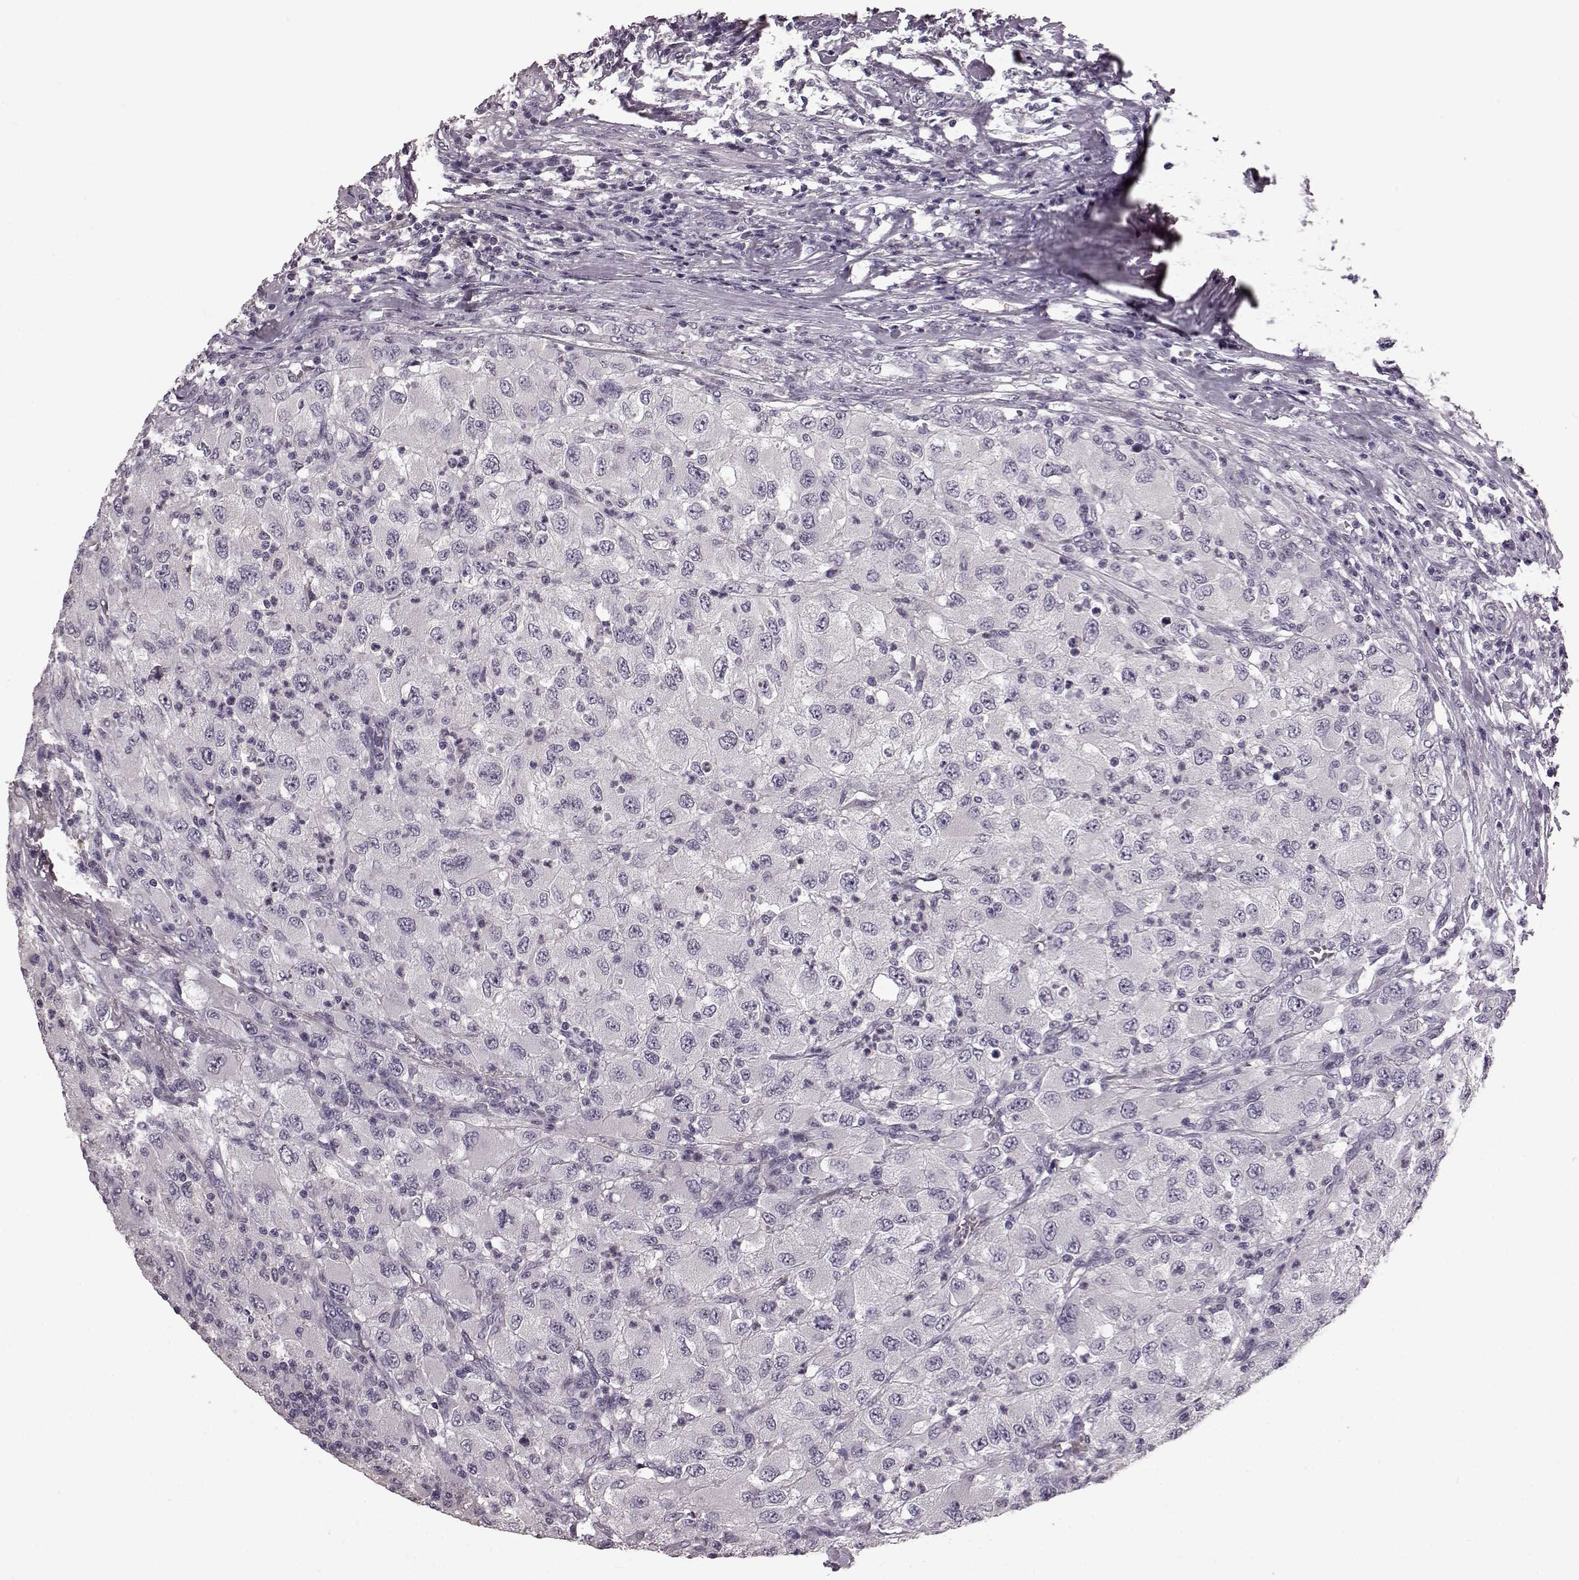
{"staining": {"intensity": "negative", "quantity": "none", "location": "none"}, "tissue": "renal cancer", "cell_type": "Tumor cells", "image_type": "cancer", "snomed": [{"axis": "morphology", "description": "Adenocarcinoma, NOS"}, {"axis": "topography", "description": "Kidney"}], "caption": "An image of human renal cancer is negative for staining in tumor cells.", "gene": "NRL", "patient": {"sex": "female", "age": 67}}